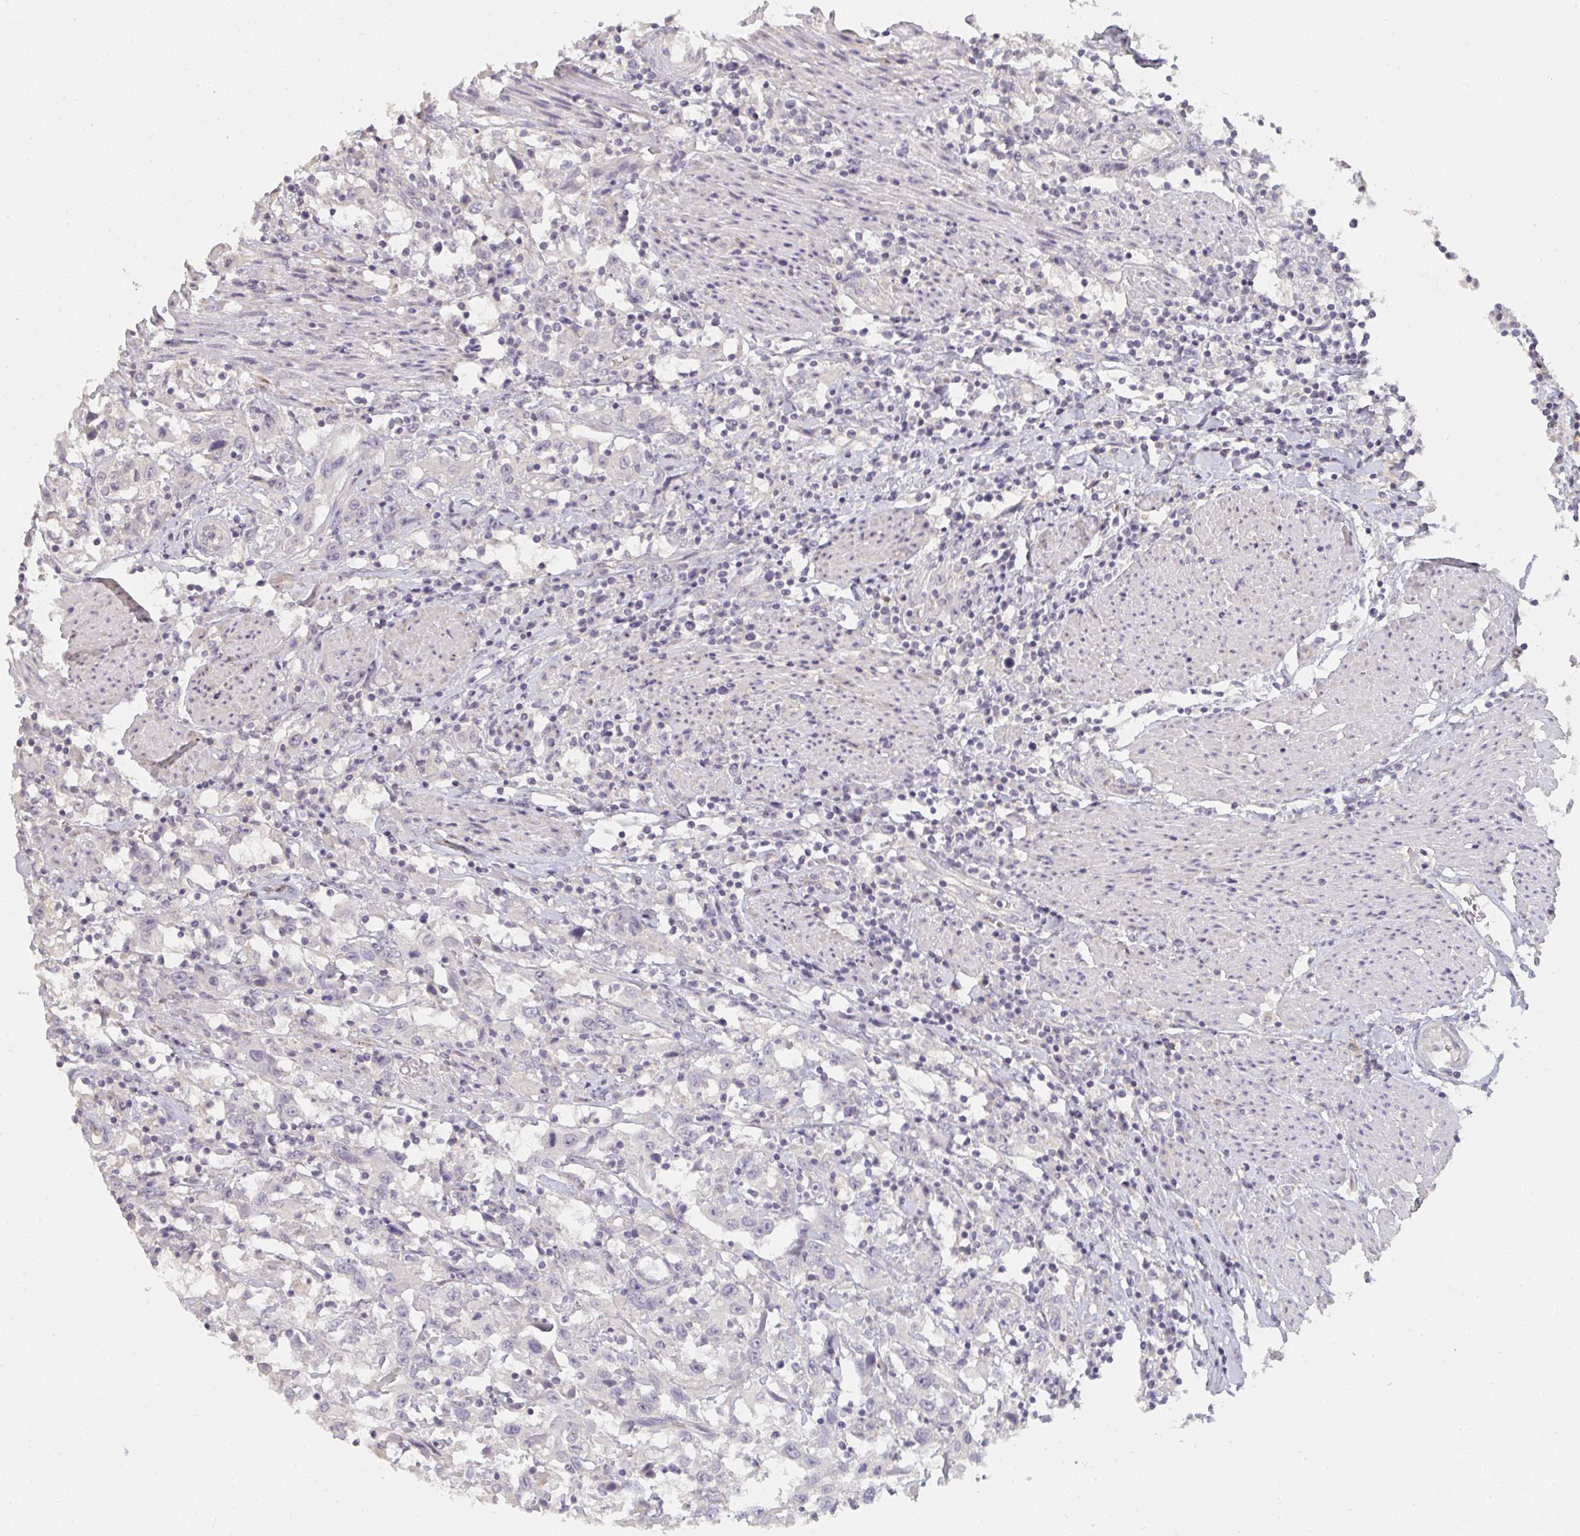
{"staining": {"intensity": "negative", "quantity": "none", "location": "none"}, "tissue": "urothelial cancer", "cell_type": "Tumor cells", "image_type": "cancer", "snomed": [{"axis": "morphology", "description": "Urothelial carcinoma, High grade"}, {"axis": "topography", "description": "Urinary bladder"}], "caption": "High power microscopy image of an immunohistochemistry histopathology image of urothelial carcinoma (high-grade), revealing no significant expression in tumor cells.", "gene": "TMEM219", "patient": {"sex": "male", "age": 61}}